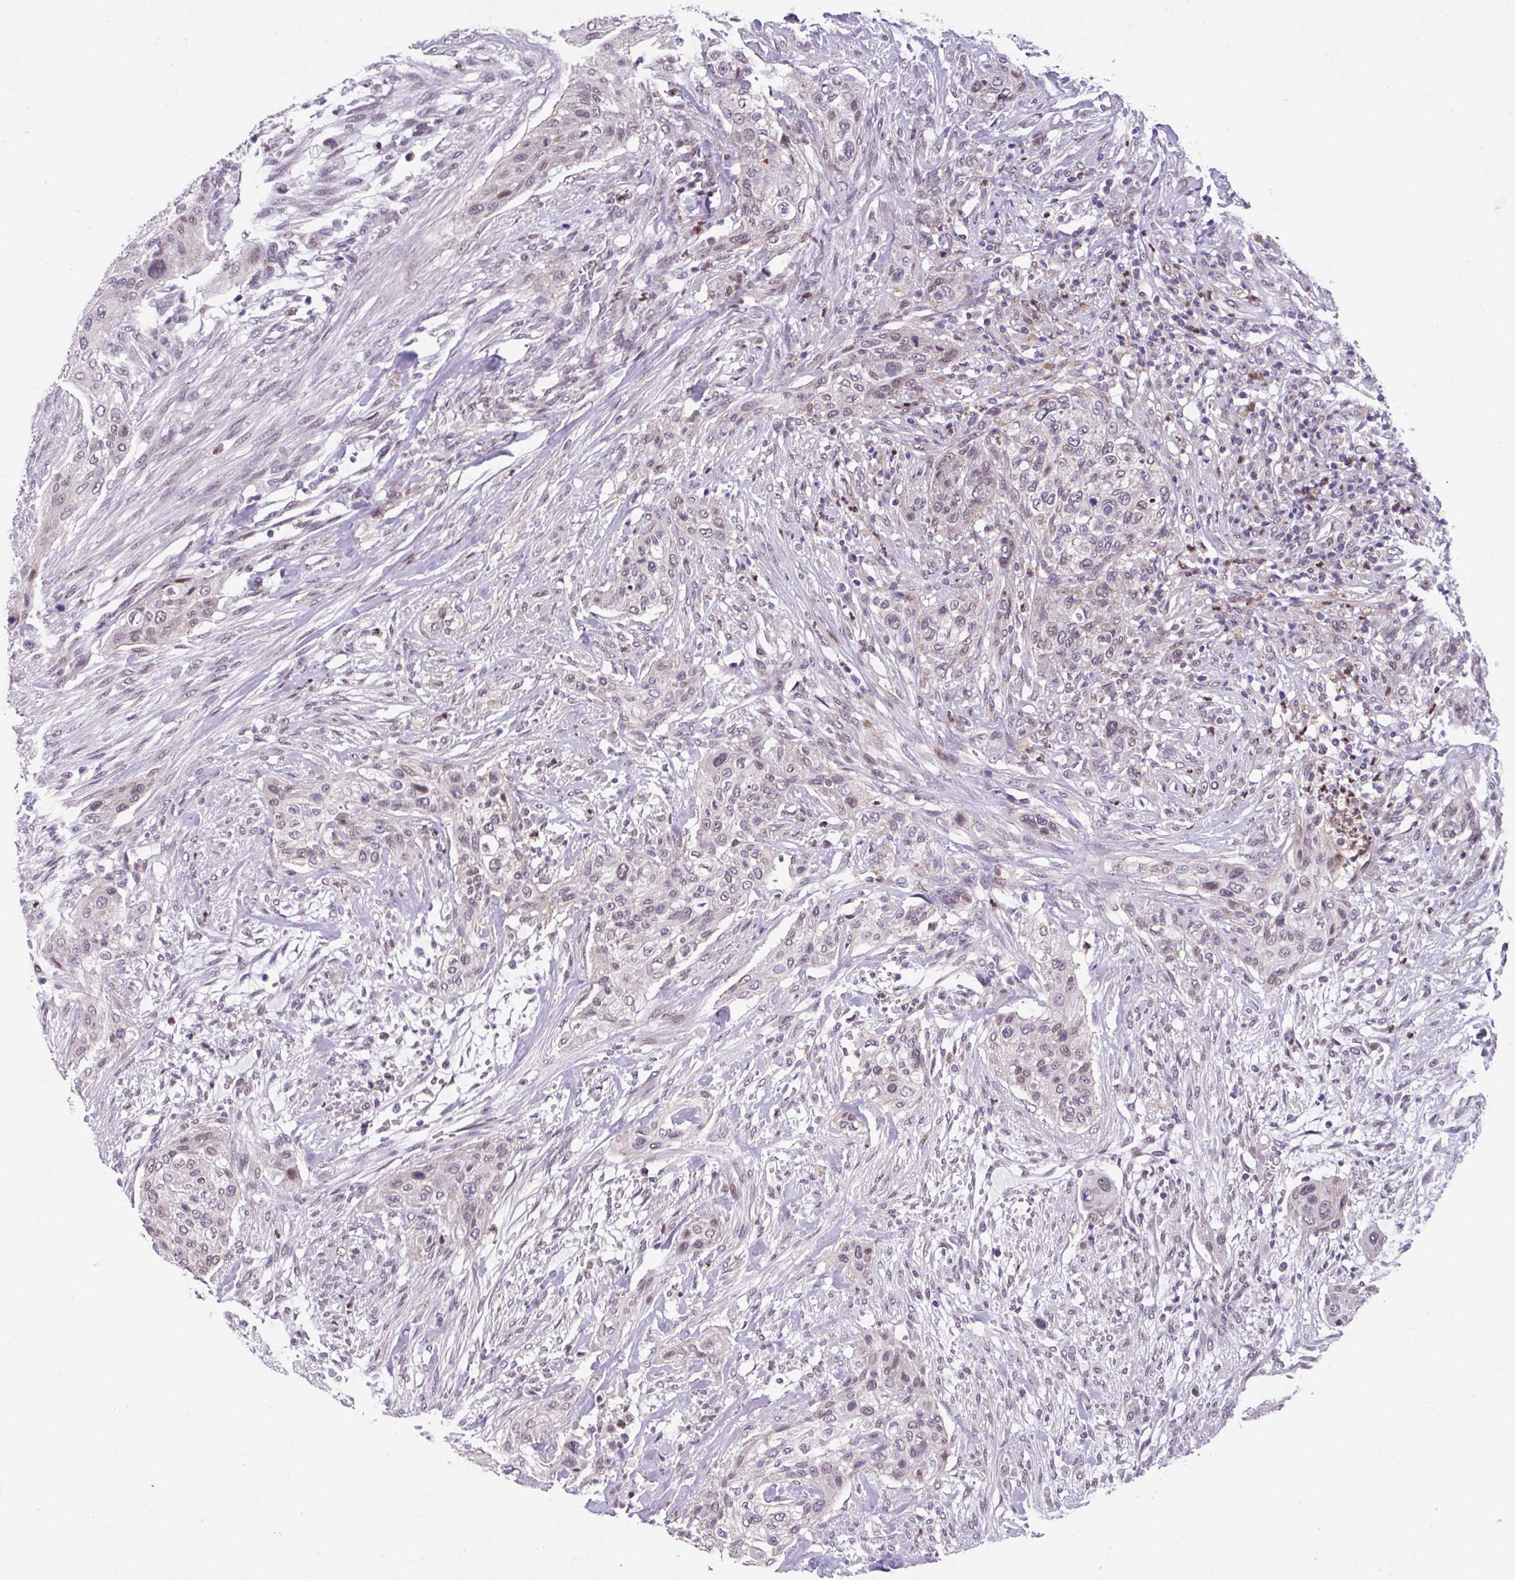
{"staining": {"intensity": "weak", "quantity": "<25%", "location": "nuclear"}, "tissue": "urothelial cancer", "cell_type": "Tumor cells", "image_type": "cancer", "snomed": [{"axis": "morphology", "description": "Urothelial carcinoma, High grade"}, {"axis": "topography", "description": "Urinary bladder"}], "caption": "Image shows no significant protein expression in tumor cells of high-grade urothelial carcinoma.", "gene": "ZFP3", "patient": {"sex": "male", "age": 35}}